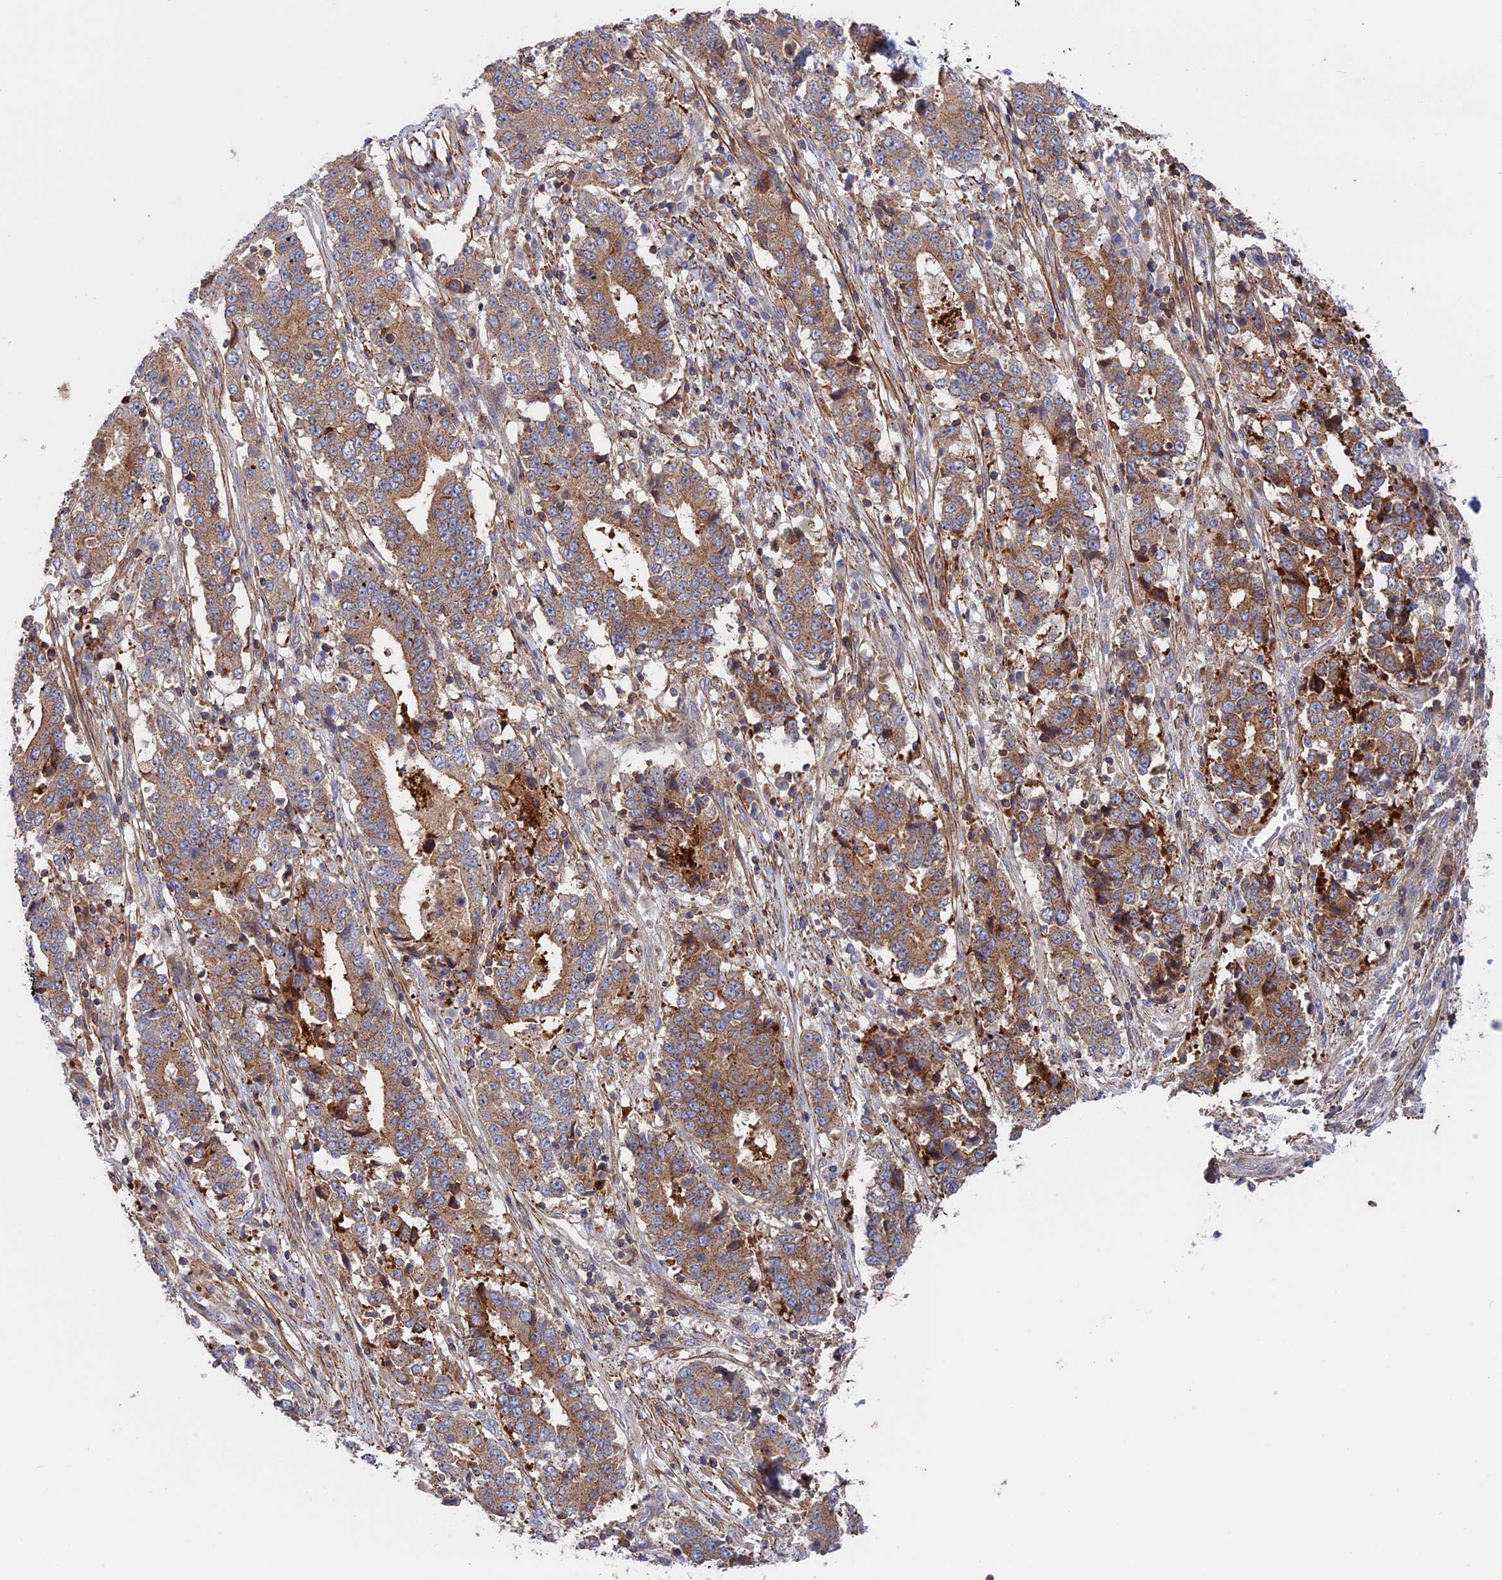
{"staining": {"intensity": "moderate", "quantity": ">75%", "location": "cytoplasmic/membranous"}, "tissue": "stomach cancer", "cell_type": "Tumor cells", "image_type": "cancer", "snomed": [{"axis": "morphology", "description": "Adenocarcinoma, NOS"}, {"axis": "topography", "description": "Stomach"}], "caption": "A micrograph of human stomach cancer (adenocarcinoma) stained for a protein demonstrates moderate cytoplasmic/membranous brown staining in tumor cells.", "gene": "LYPD5", "patient": {"sex": "male", "age": 59}}